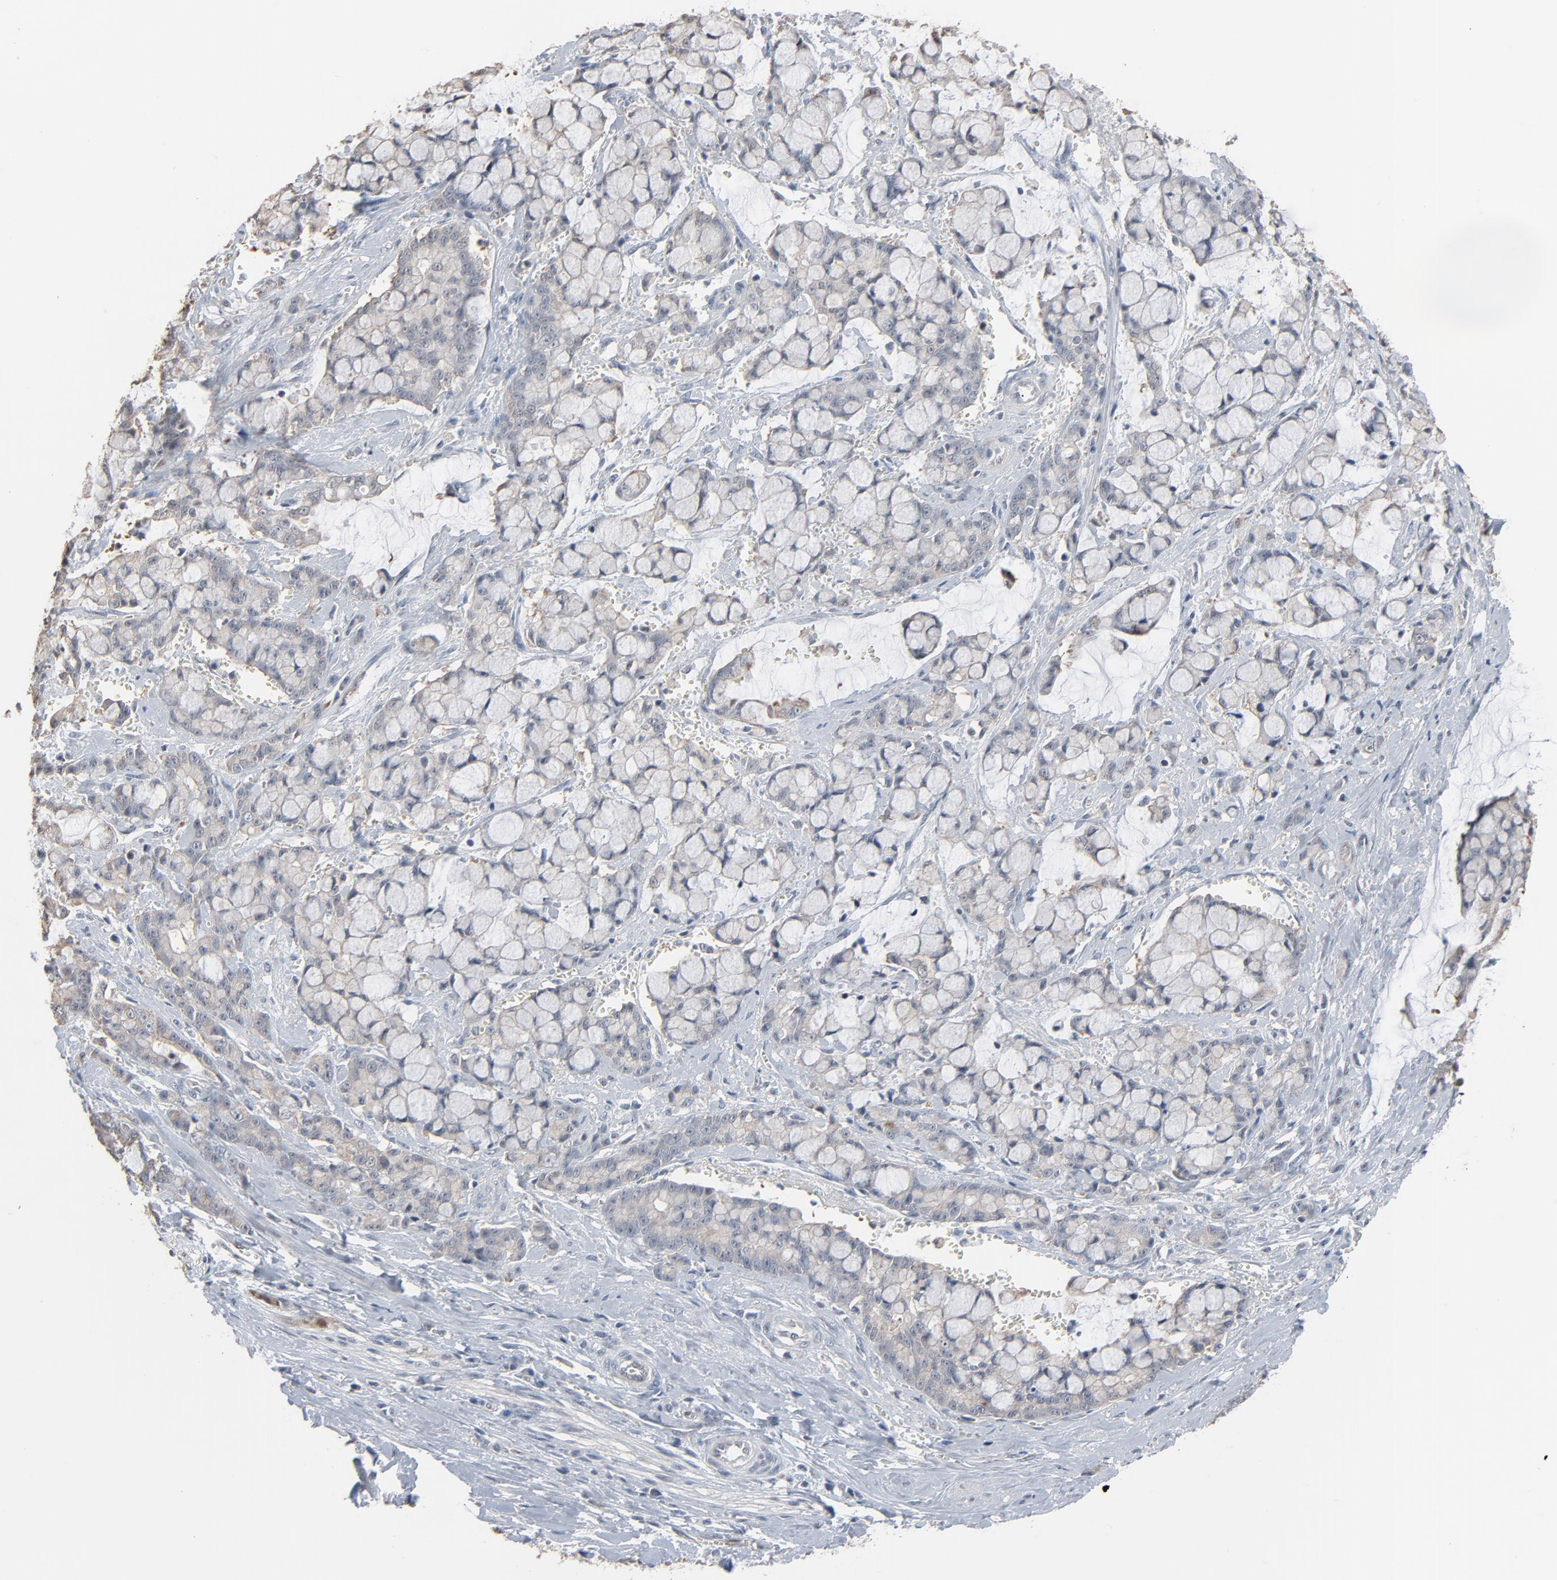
{"staining": {"intensity": "weak", "quantity": "25%-75%", "location": "cytoplasmic/membranous"}, "tissue": "pancreatic cancer", "cell_type": "Tumor cells", "image_type": "cancer", "snomed": [{"axis": "morphology", "description": "Adenocarcinoma, NOS"}, {"axis": "topography", "description": "Pancreas"}], "caption": "The photomicrograph displays staining of adenocarcinoma (pancreatic), revealing weak cytoplasmic/membranous protein expression (brown color) within tumor cells.", "gene": "CCT5", "patient": {"sex": "female", "age": 73}}